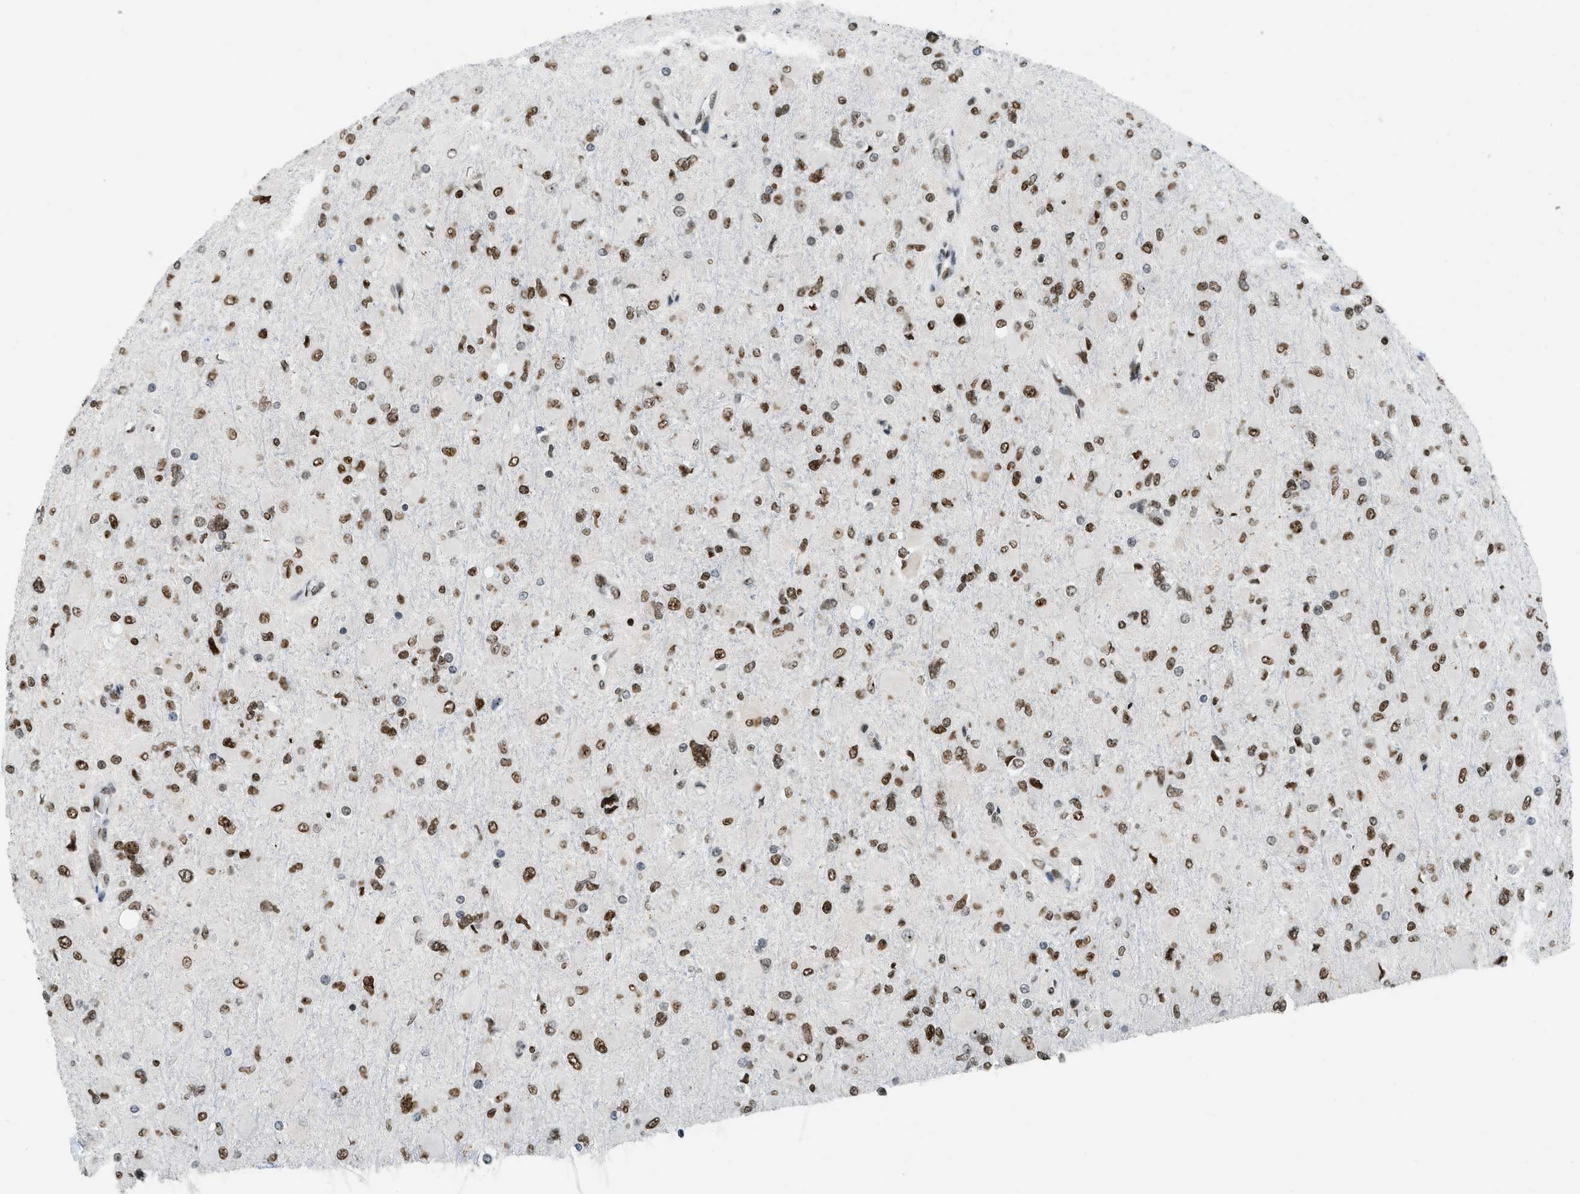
{"staining": {"intensity": "moderate", "quantity": ">75%", "location": "nuclear"}, "tissue": "glioma", "cell_type": "Tumor cells", "image_type": "cancer", "snomed": [{"axis": "morphology", "description": "Glioma, malignant, High grade"}, {"axis": "topography", "description": "Cerebral cortex"}], "caption": "Immunohistochemical staining of human glioma shows medium levels of moderate nuclear expression in about >75% of tumor cells.", "gene": "URB1", "patient": {"sex": "female", "age": 36}}